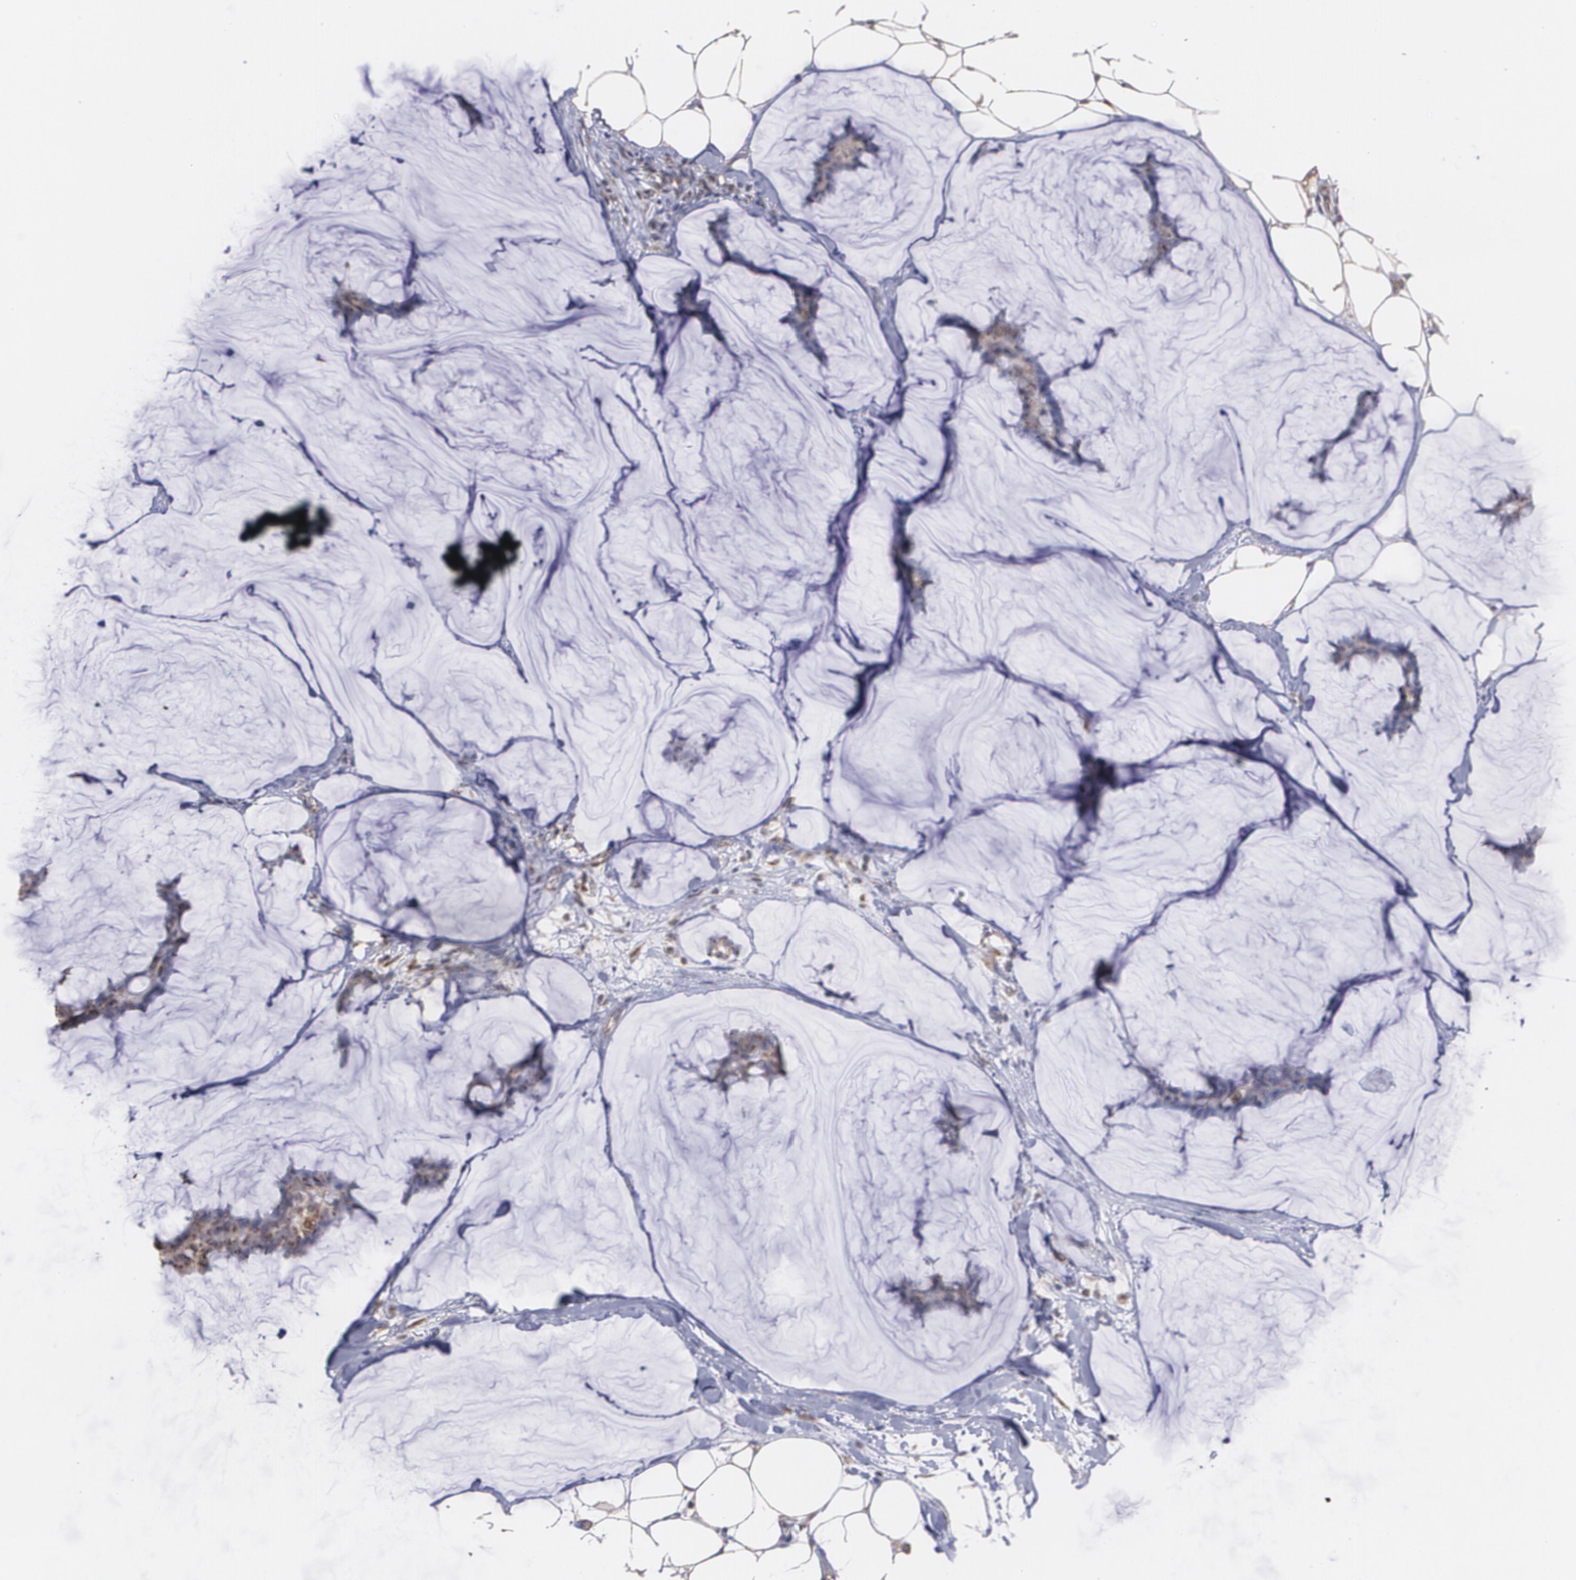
{"staining": {"intensity": "strong", "quantity": ">75%", "location": "cytoplasmic/membranous"}, "tissue": "breast cancer", "cell_type": "Tumor cells", "image_type": "cancer", "snomed": [{"axis": "morphology", "description": "Duct carcinoma"}, {"axis": "topography", "description": "Breast"}], "caption": "Breast invasive ductal carcinoma stained for a protein (brown) exhibits strong cytoplasmic/membranous positive positivity in about >75% of tumor cells.", "gene": "TRIP11", "patient": {"sex": "female", "age": 93}}